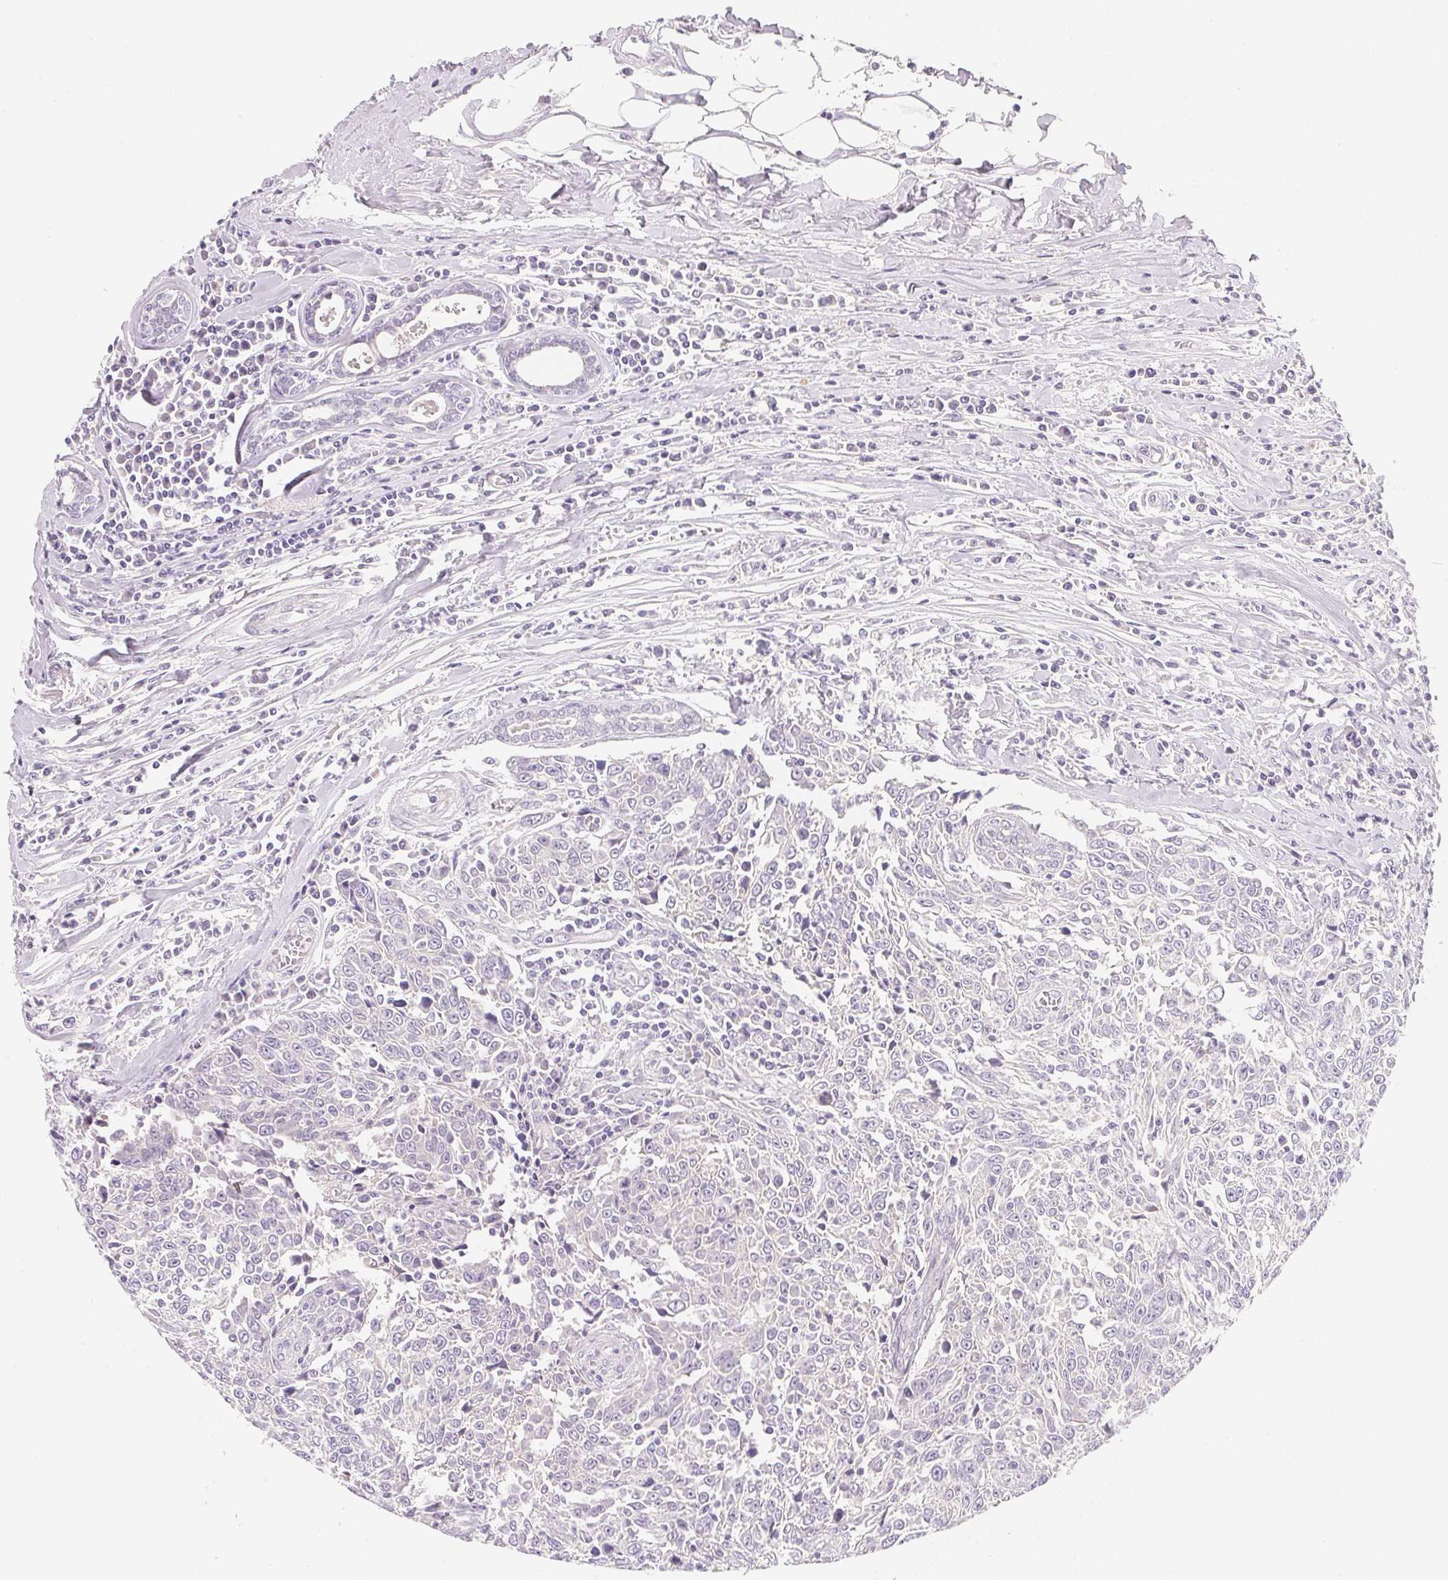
{"staining": {"intensity": "negative", "quantity": "none", "location": "none"}, "tissue": "breast cancer", "cell_type": "Tumor cells", "image_type": "cancer", "snomed": [{"axis": "morphology", "description": "Duct carcinoma"}, {"axis": "topography", "description": "Breast"}], "caption": "Tumor cells show no significant protein expression in breast infiltrating ductal carcinoma. (DAB immunohistochemistry (IHC) visualized using brightfield microscopy, high magnification).", "gene": "MCOLN3", "patient": {"sex": "female", "age": 50}}